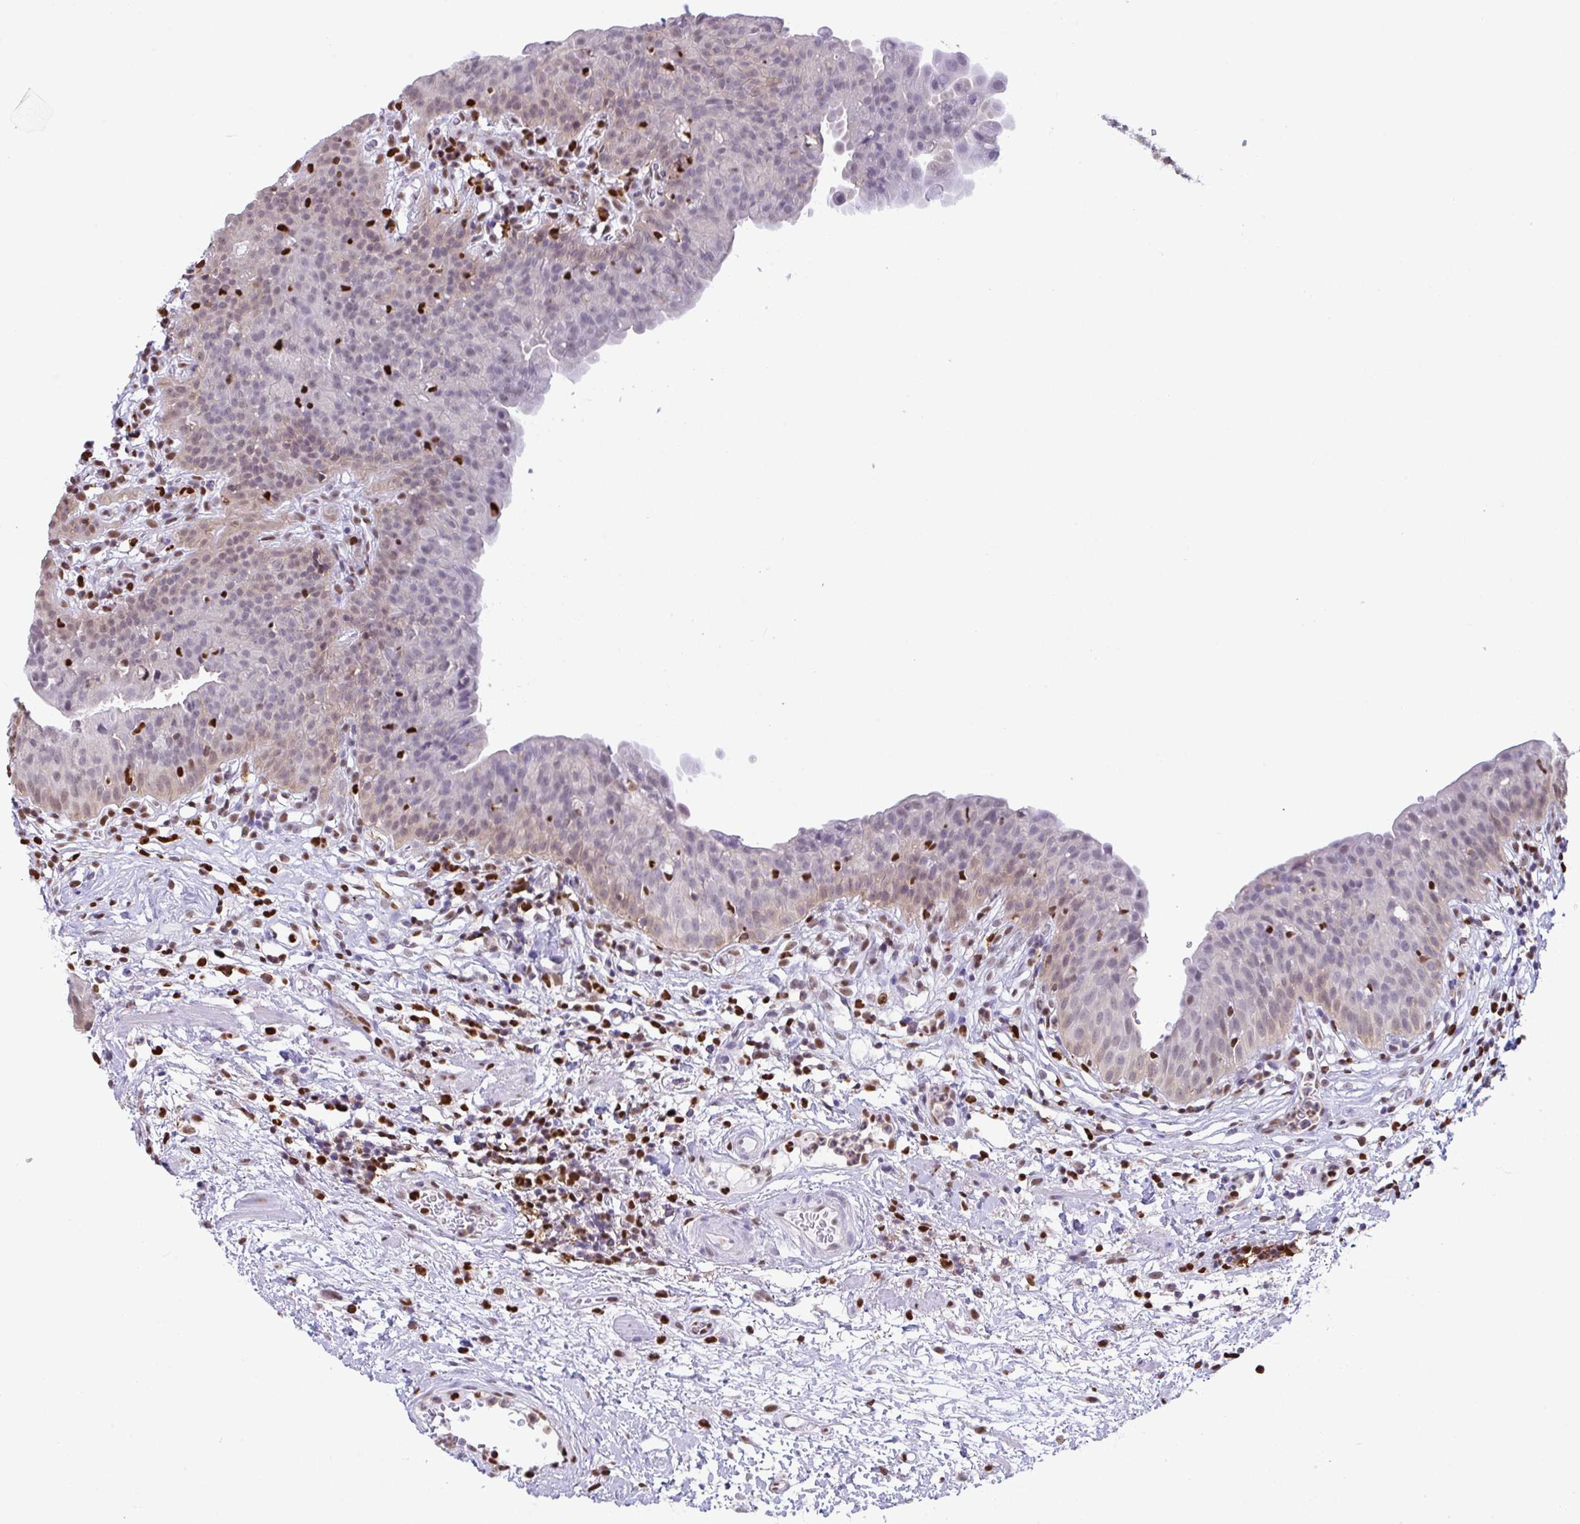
{"staining": {"intensity": "moderate", "quantity": "25%-75%", "location": "nuclear"}, "tissue": "urinary bladder", "cell_type": "Urothelial cells", "image_type": "normal", "snomed": [{"axis": "morphology", "description": "Normal tissue, NOS"}, {"axis": "morphology", "description": "Inflammation, NOS"}, {"axis": "topography", "description": "Urinary bladder"}], "caption": "An immunohistochemistry photomicrograph of unremarkable tissue is shown. Protein staining in brown shows moderate nuclear positivity in urinary bladder within urothelial cells. The protein is shown in brown color, while the nuclei are stained blue.", "gene": "BTBD10", "patient": {"sex": "male", "age": 57}}